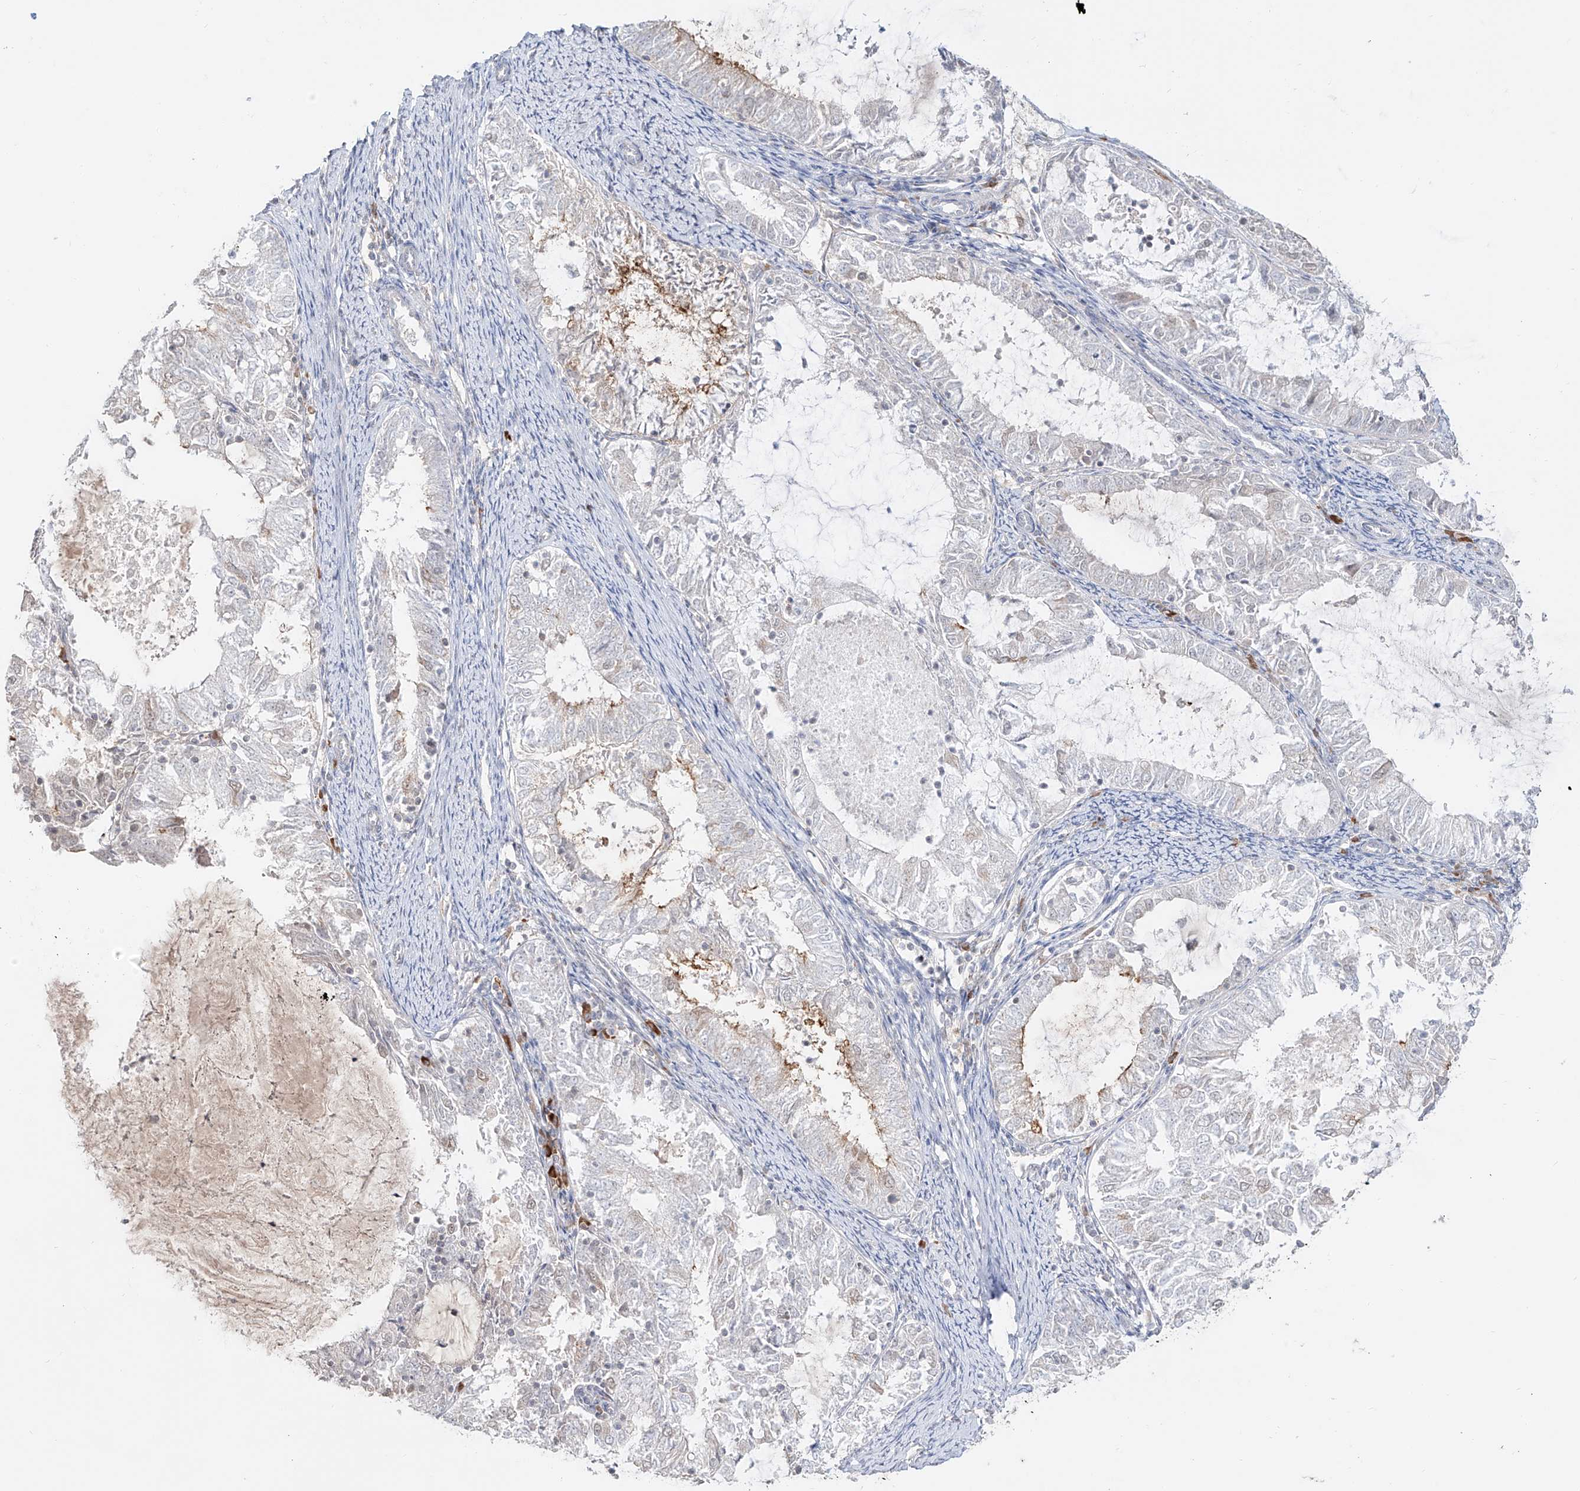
{"staining": {"intensity": "moderate", "quantity": "<25%", "location": "cytoplasmic/membranous"}, "tissue": "endometrial cancer", "cell_type": "Tumor cells", "image_type": "cancer", "snomed": [{"axis": "morphology", "description": "Adenocarcinoma, NOS"}, {"axis": "topography", "description": "Endometrium"}], "caption": "High-magnification brightfield microscopy of endometrial adenocarcinoma stained with DAB (3,3'-diaminobenzidine) (brown) and counterstained with hematoxylin (blue). tumor cells exhibit moderate cytoplasmic/membranous positivity is seen in approximately<25% of cells.", "gene": "BSDC1", "patient": {"sex": "female", "age": 57}}